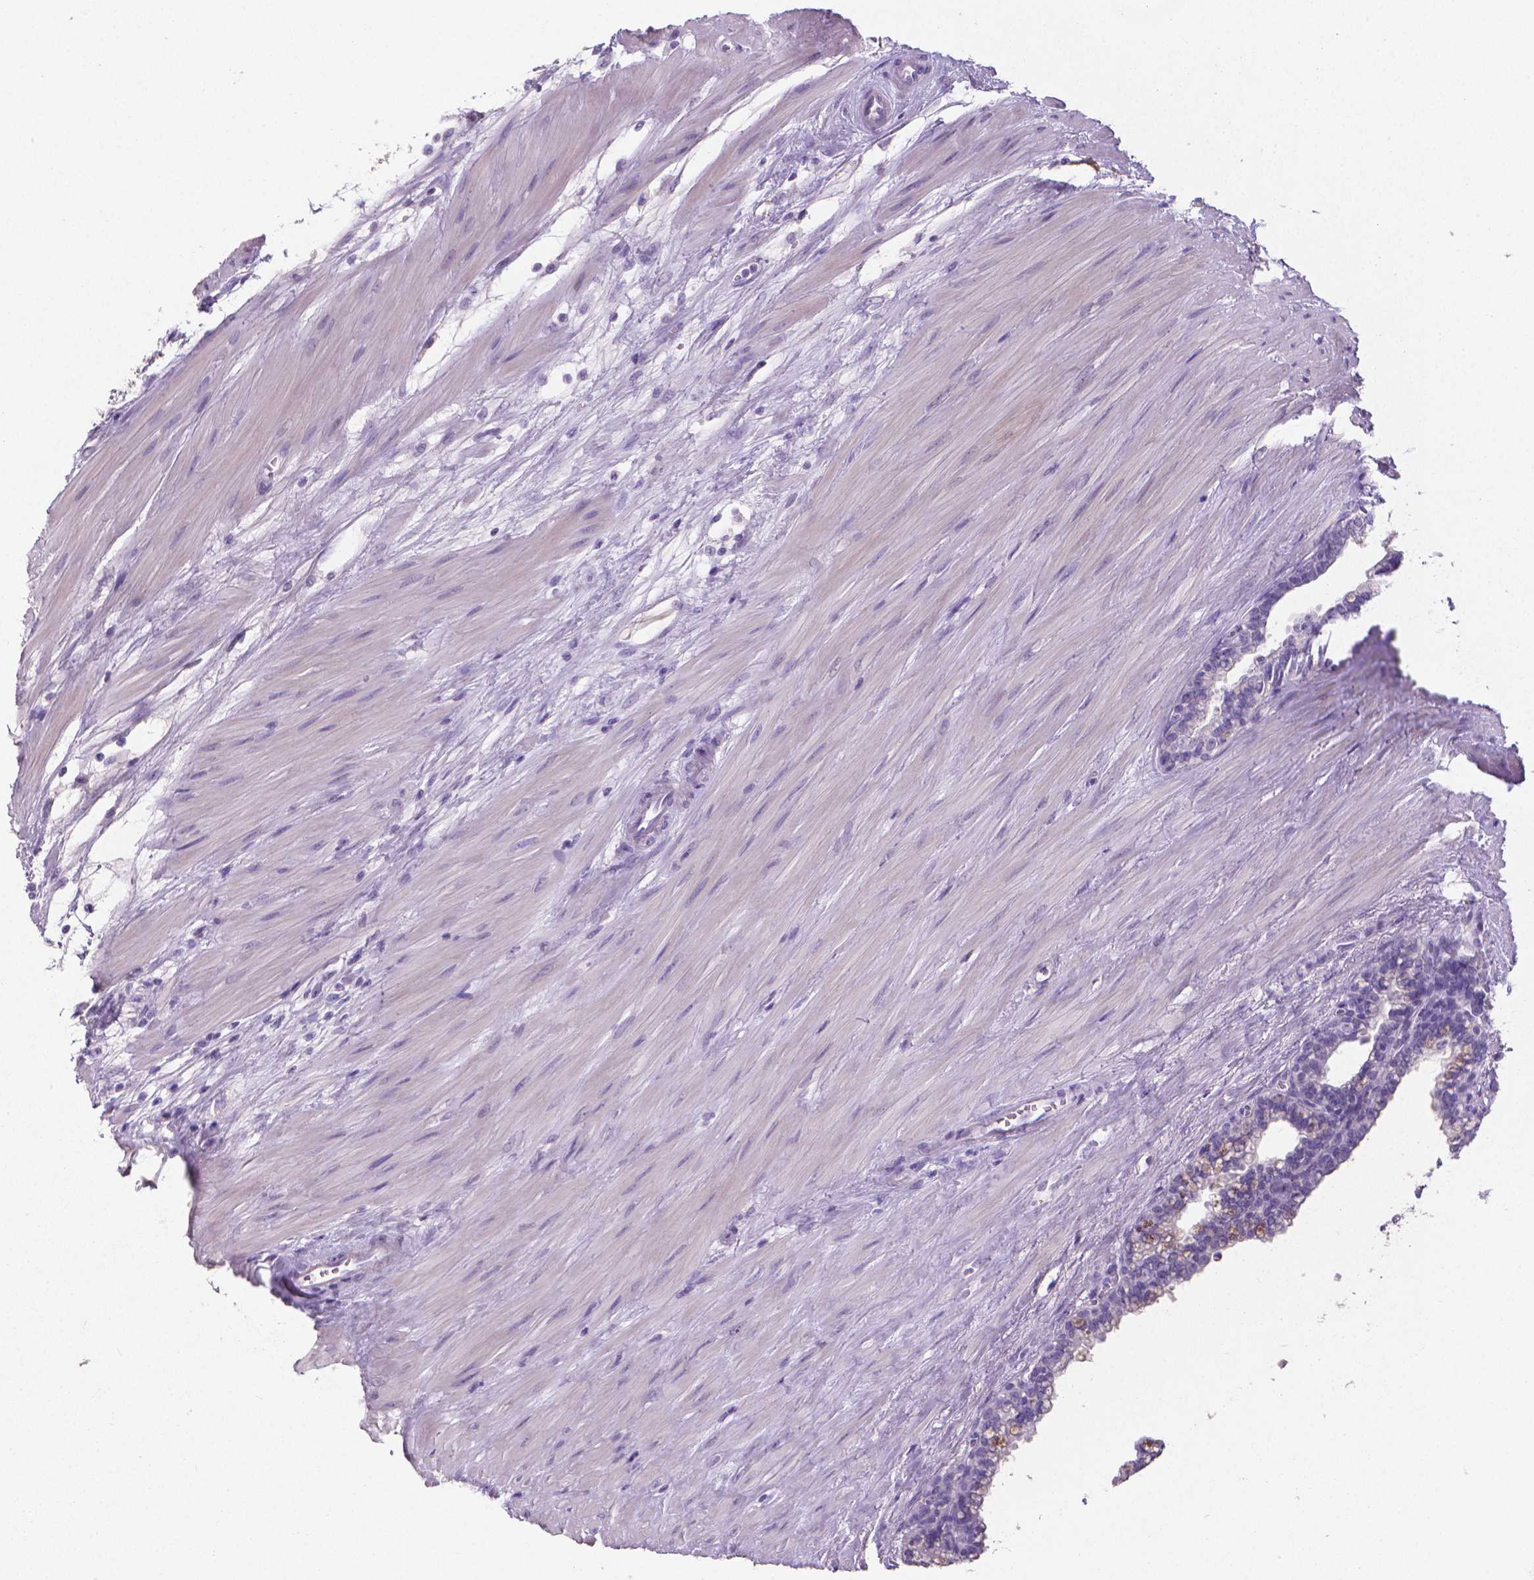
{"staining": {"intensity": "negative", "quantity": "none", "location": "none"}, "tissue": "seminal vesicle", "cell_type": "Glandular cells", "image_type": "normal", "snomed": [{"axis": "morphology", "description": "Normal tissue, NOS"}, {"axis": "morphology", "description": "Urothelial carcinoma, NOS"}, {"axis": "topography", "description": "Urinary bladder"}, {"axis": "topography", "description": "Seminal veicle"}], "caption": "Protein analysis of benign seminal vesicle shows no significant expression in glandular cells.", "gene": "XPNPEP2", "patient": {"sex": "male", "age": 76}}